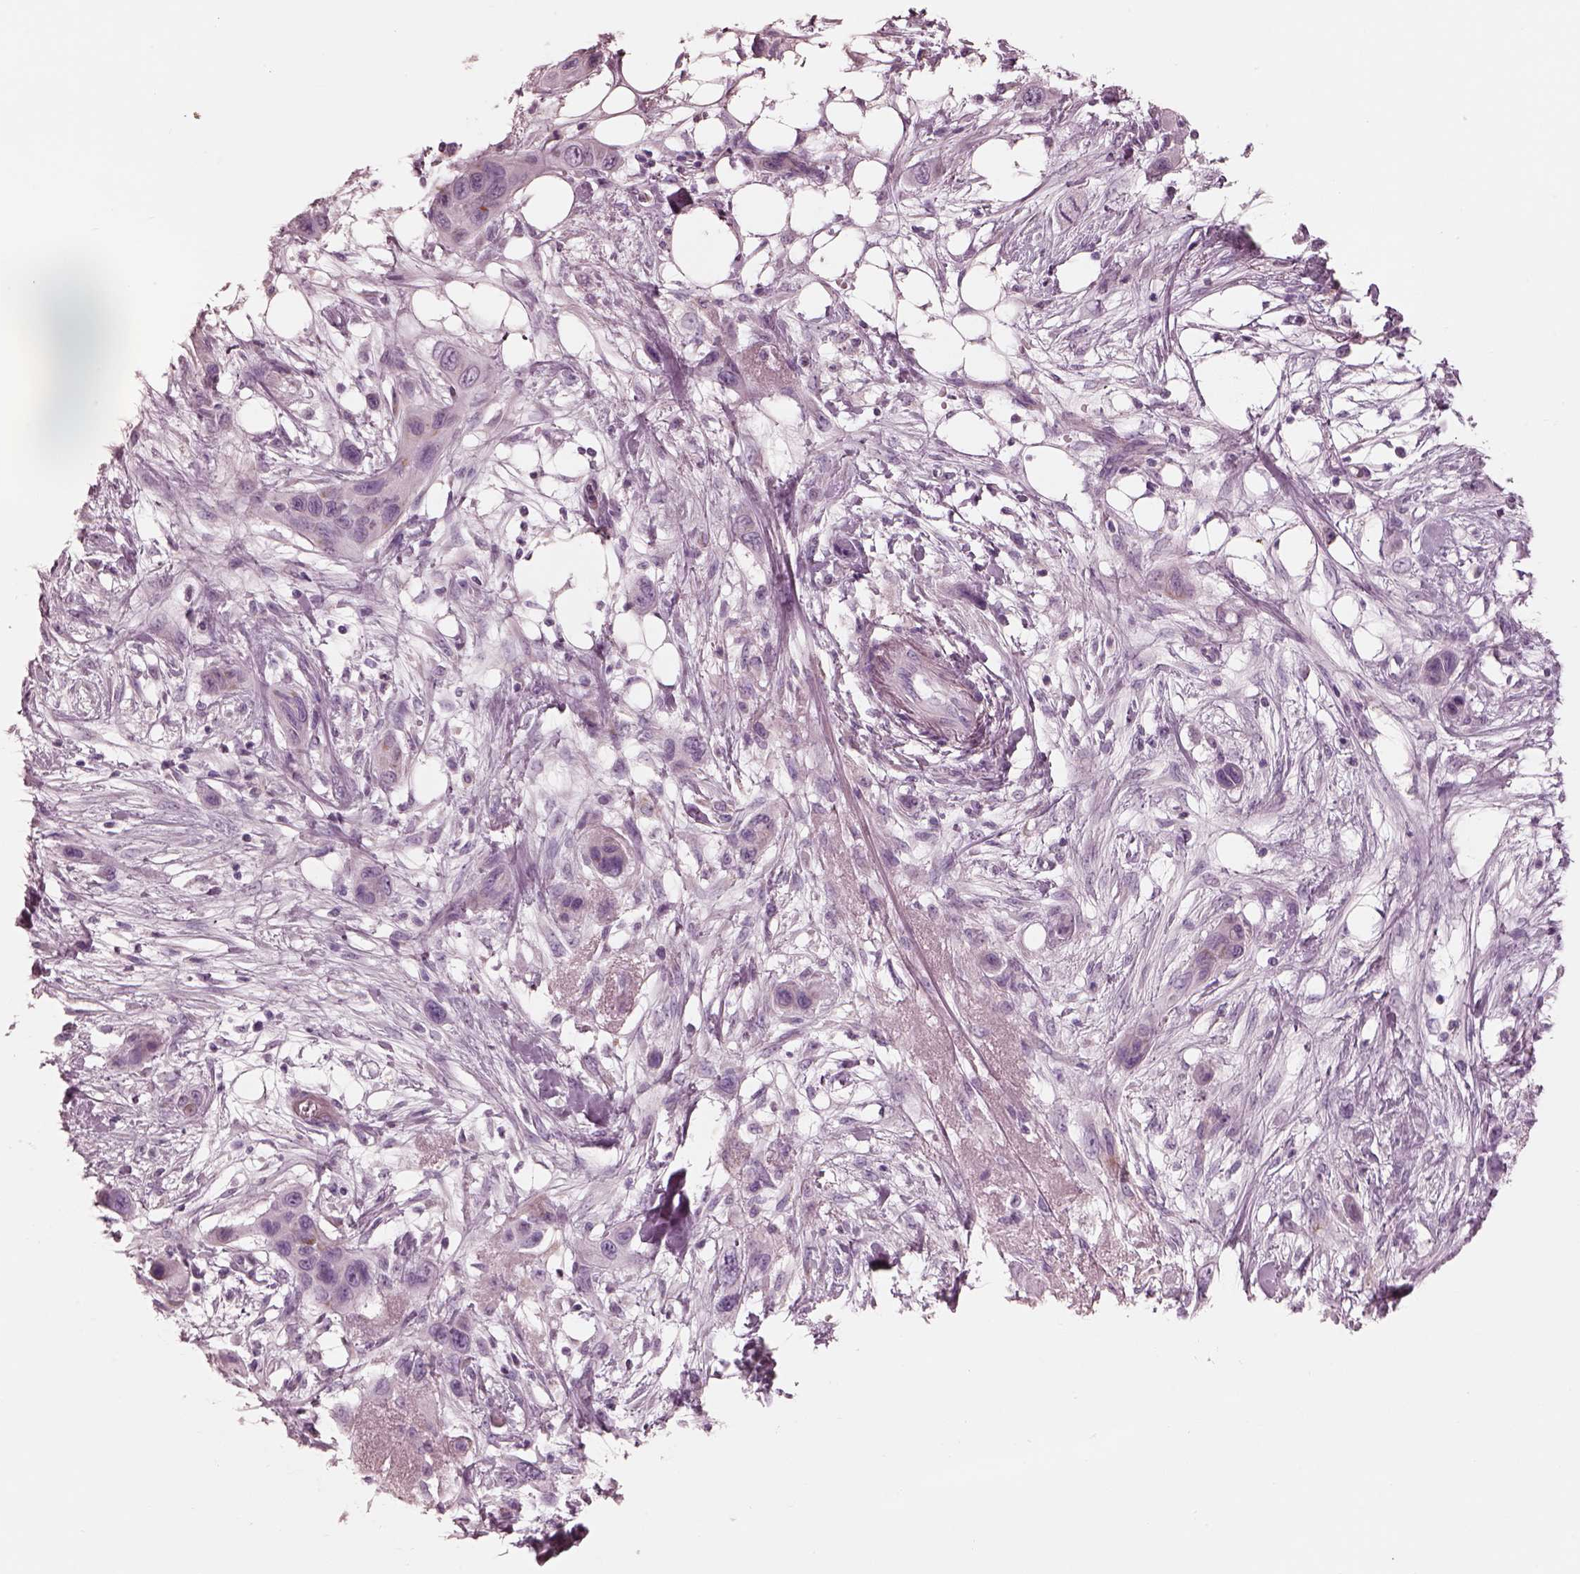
{"staining": {"intensity": "negative", "quantity": "none", "location": "none"}, "tissue": "skin cancer", "cell_type": "Tumor cells", "image_type": "cancer", "snomed": [{"axis": "morphology", "description": "Squamous cell carcinoma, NOS"}, {"axis": "topography", "description": "Skin"}], "caption": "Immunohistochemistry micrograph of neoplastic tissue: human squamous cell carcinoma (skin) stained with DAB reveals no significant protein expression in tumor cells. (Stains: DAB (3,3'-diaminobenzidine) immunohistochemistry with hematoxylin counter stain, Microscopy: brightfield microscopy at high magnification).", "gene": "CADM2", "patient": {"sex": "male", "age": 79}}